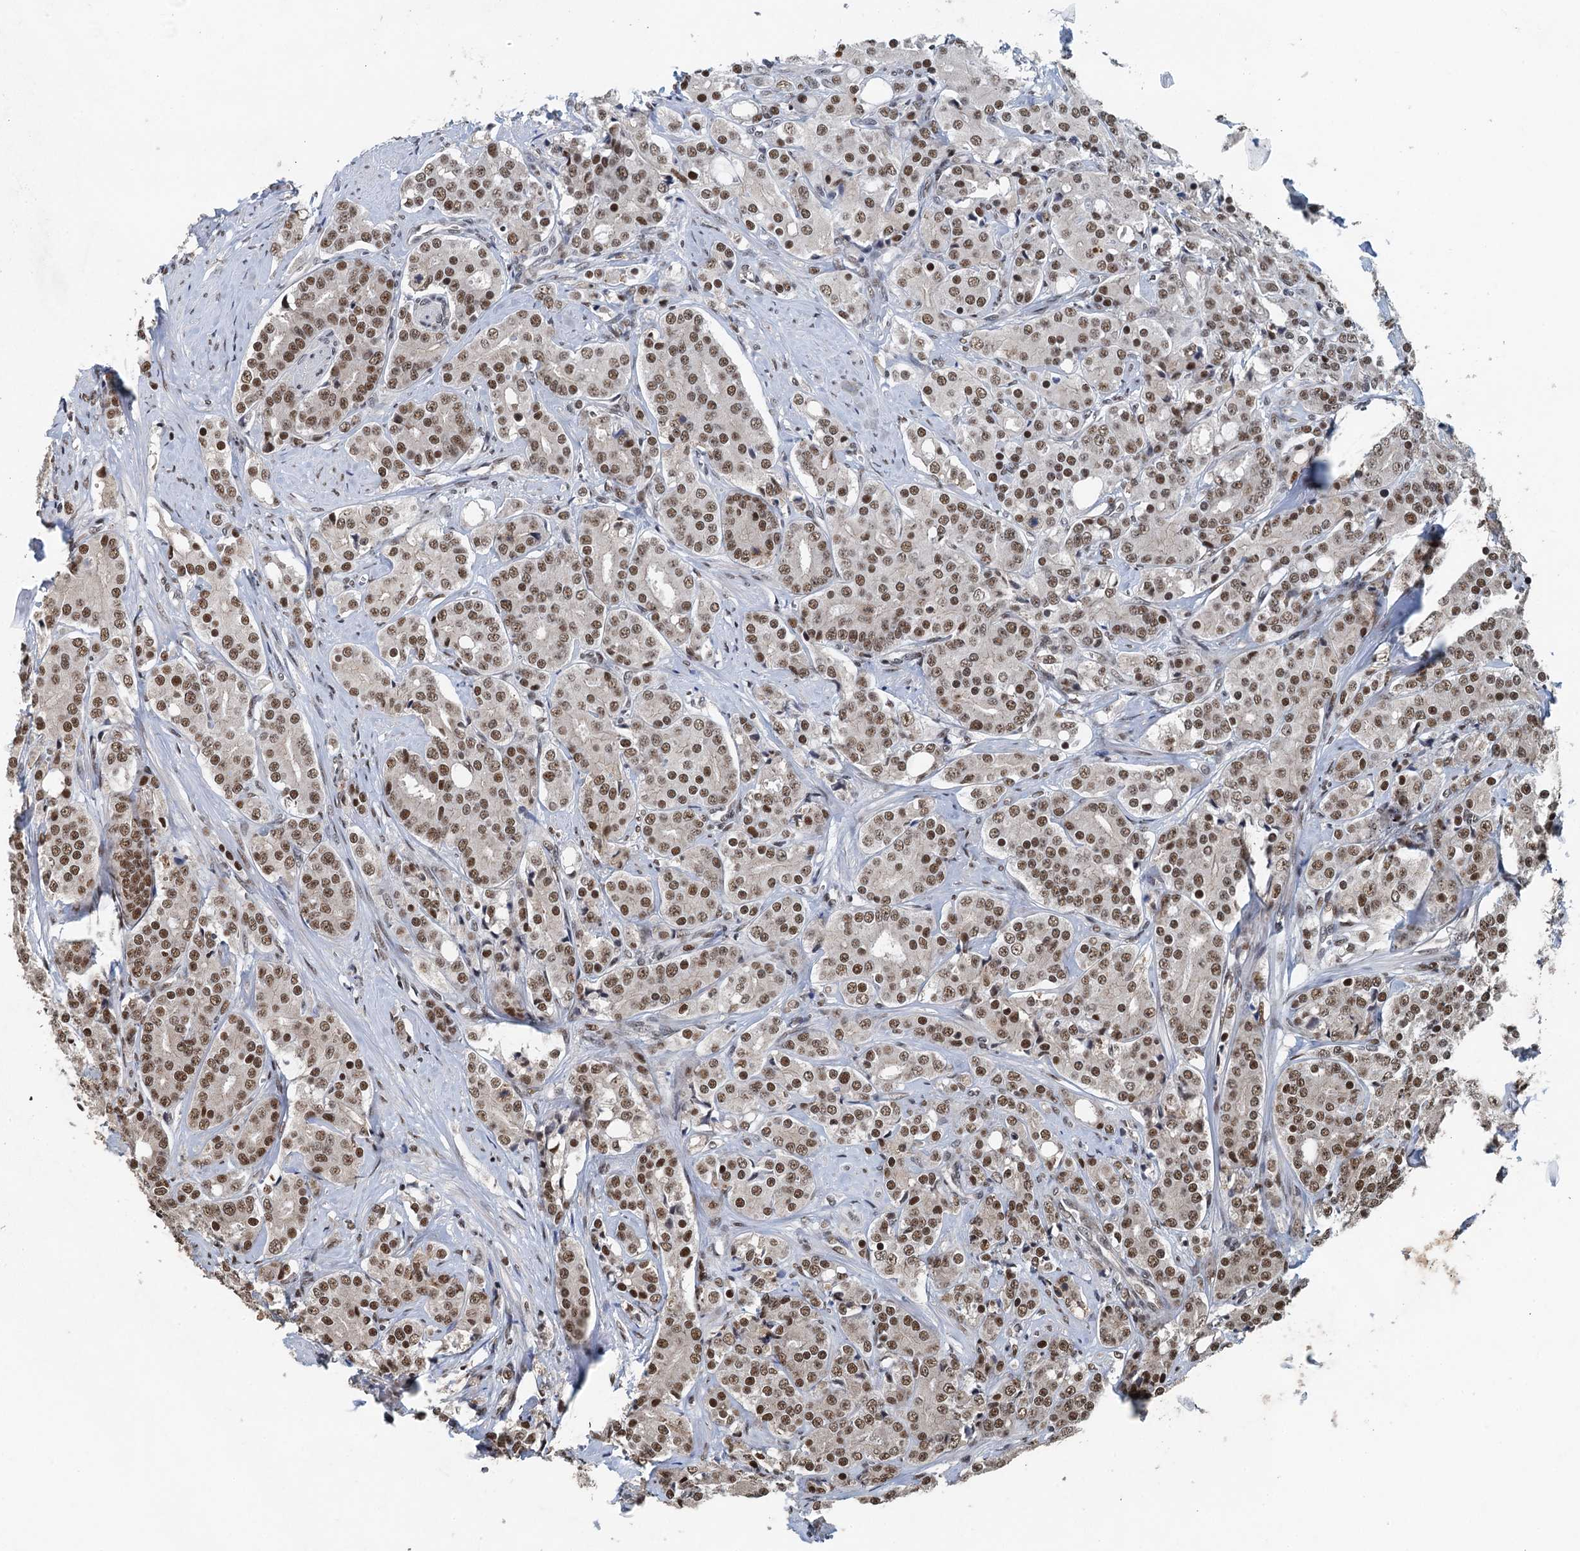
{"staining": {"intensity": "moderate", "quantity": ">75%", "location": "nuclear"}, "tissue": "prostate cancer", "cell_type": "Tumor cells", "image_type": "cancer", "snomed": [{"axis": "morphology", "description": "Adenocarcinoma, High grade"}, {"axis": "topography", "description": "Prostate"}], "caption": "Prostate cancer stained with a protein marker demonstrates moderate staining in tumor cells.", "gene": "MTA3", "patient": {"sex": "male", "age": 62}}